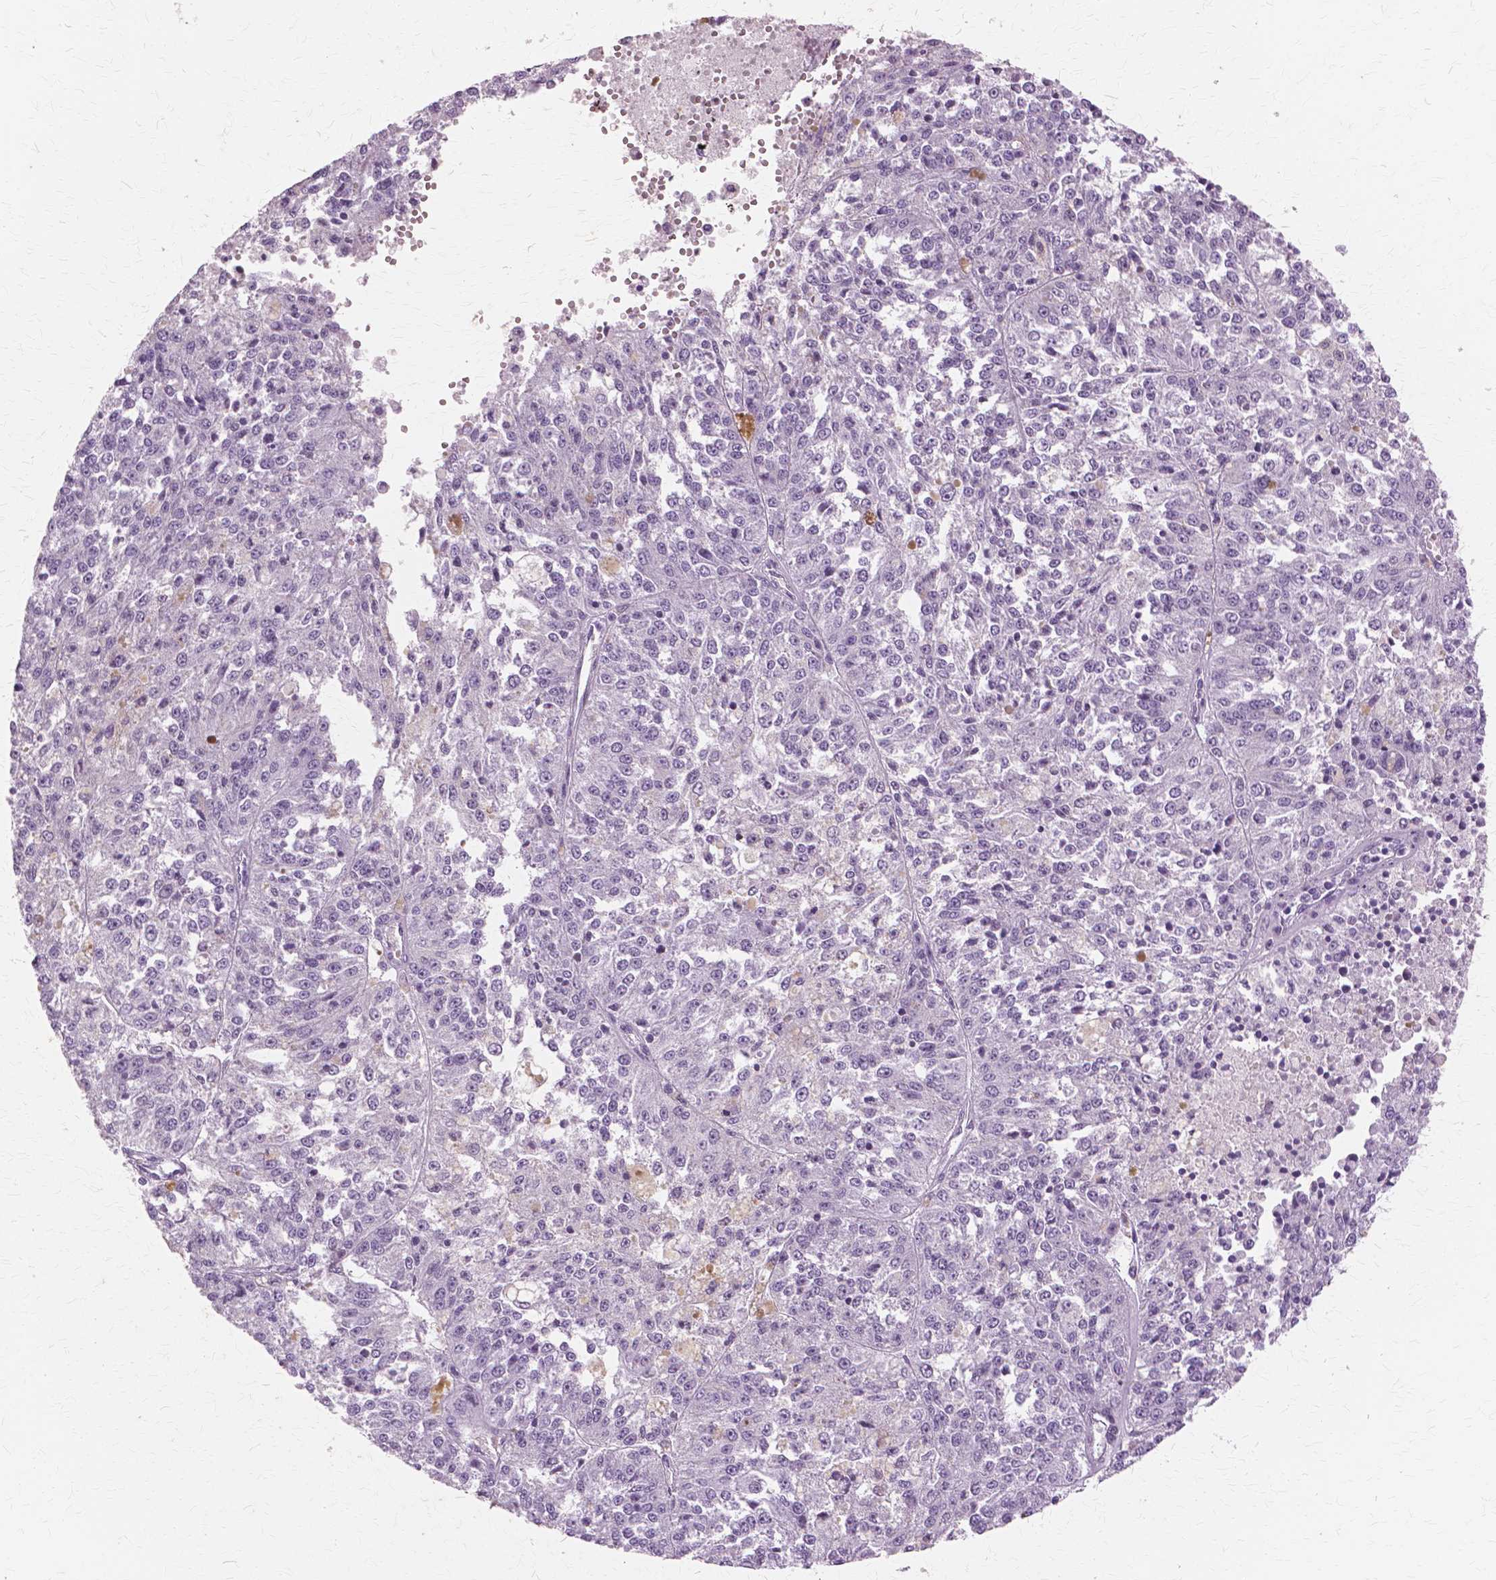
{"staining": {"intensity": "negative", "quantity": "none", "location": "none"}, "tissue": "melanoma", "cell_type": "Tumor cells", "image_type": "cancer", "snomed": [{"axis": "morphology", "description": "Malignant melanoma, Metastatic site"}, {"axis": "topography", "description": "Lymph node"}], "caption": "This is a micrograph of IHC staining of melanoma, which shows no staining in tumor cells.", "gene": "SFTPD", "patient": {"sex": "female", "age": 64}}